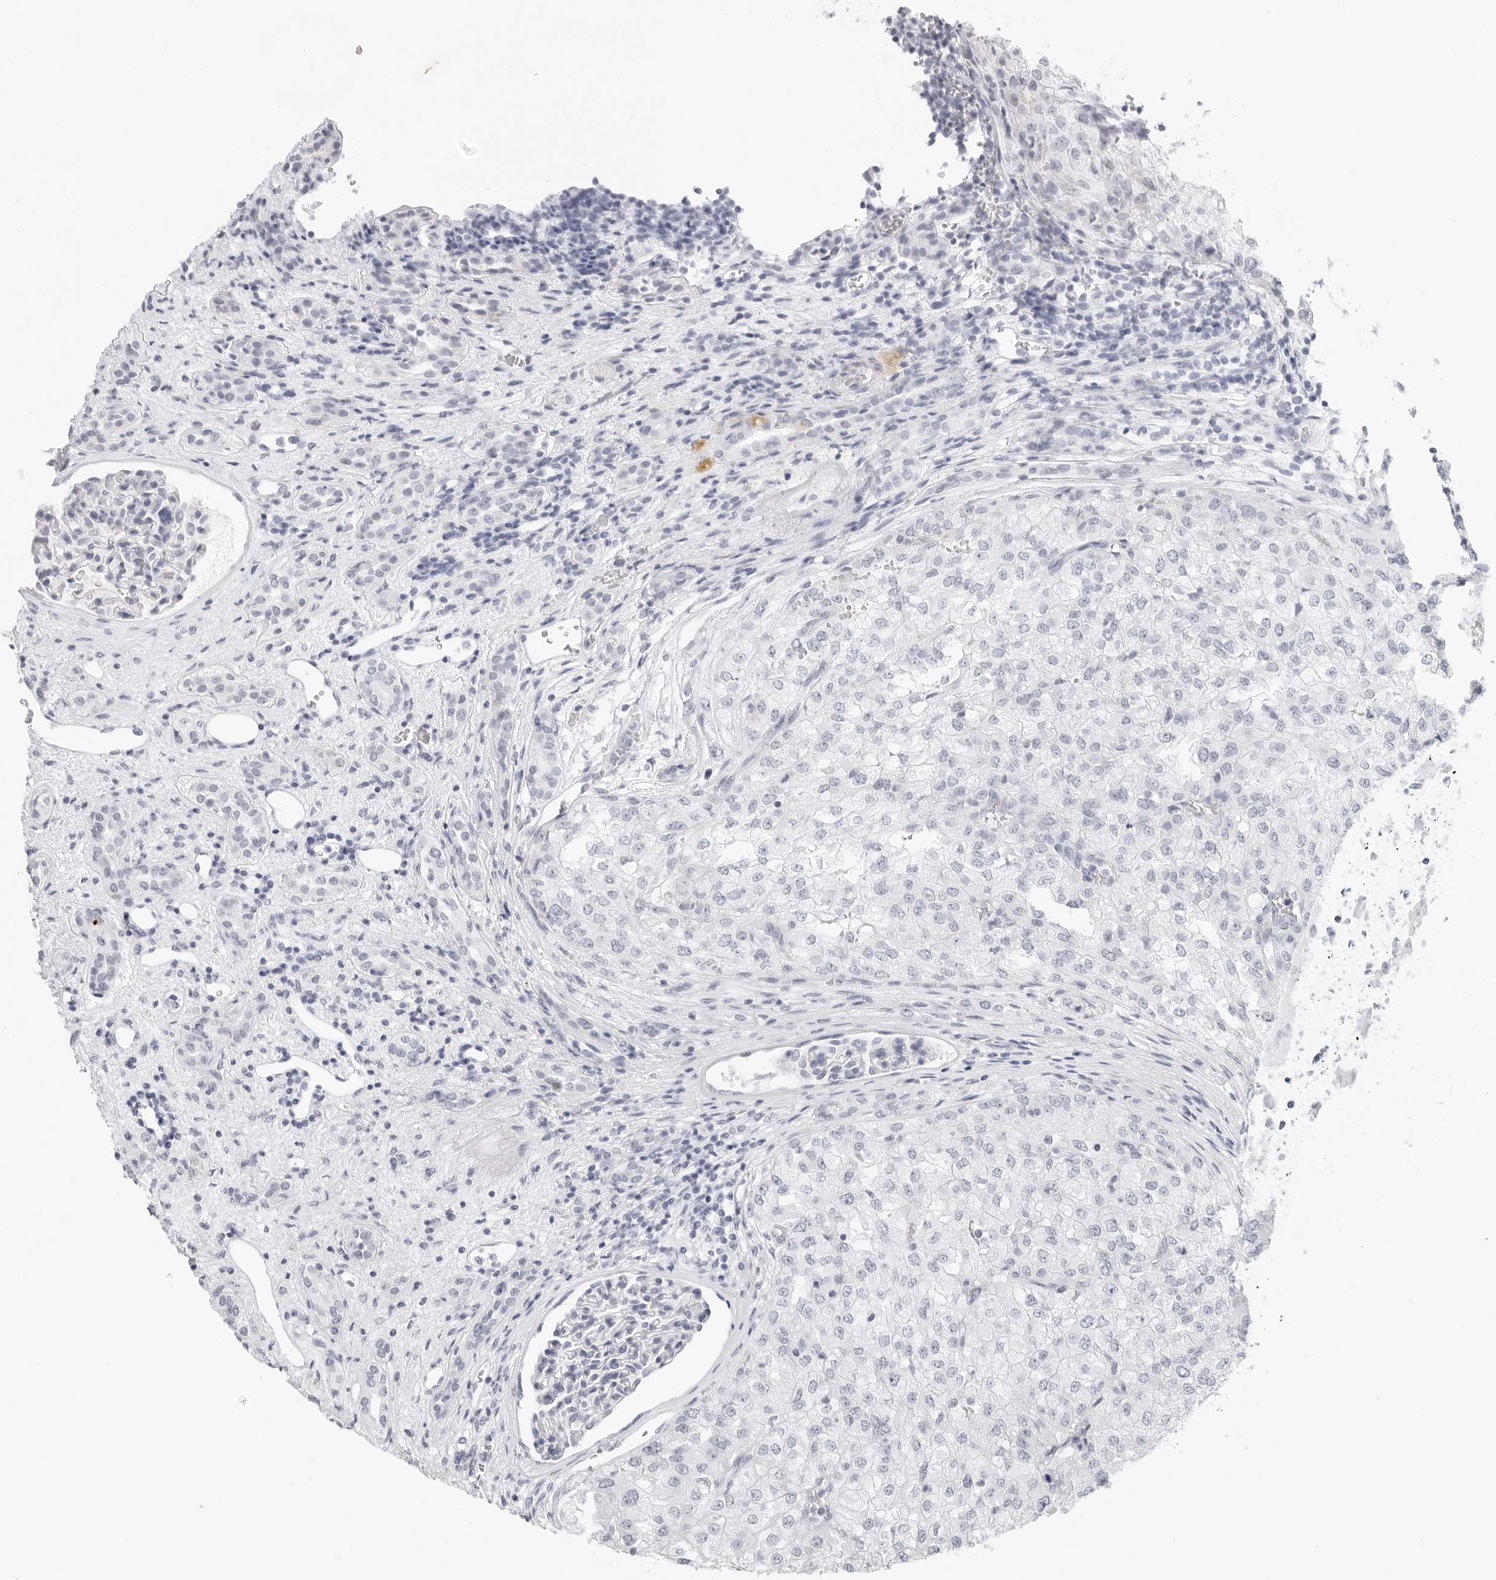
{"staining": {"intensity": "negative", "quantity": "none", "location": "none"}, "tissue": "renal cancer", "cell_type": "Tumor cells", "image_type": "cancer", "snomed": [{"axis": "morphology", "description": "Adenocarcinoma, NOS"}, {"axis": "topography", "description": "Kidney"}], "caption": "Tumor cells show no significant protein positivity in renal adenocarcinoma.", "gene": "AGMAT", "patient": {"sex": "female", "age": 54}}